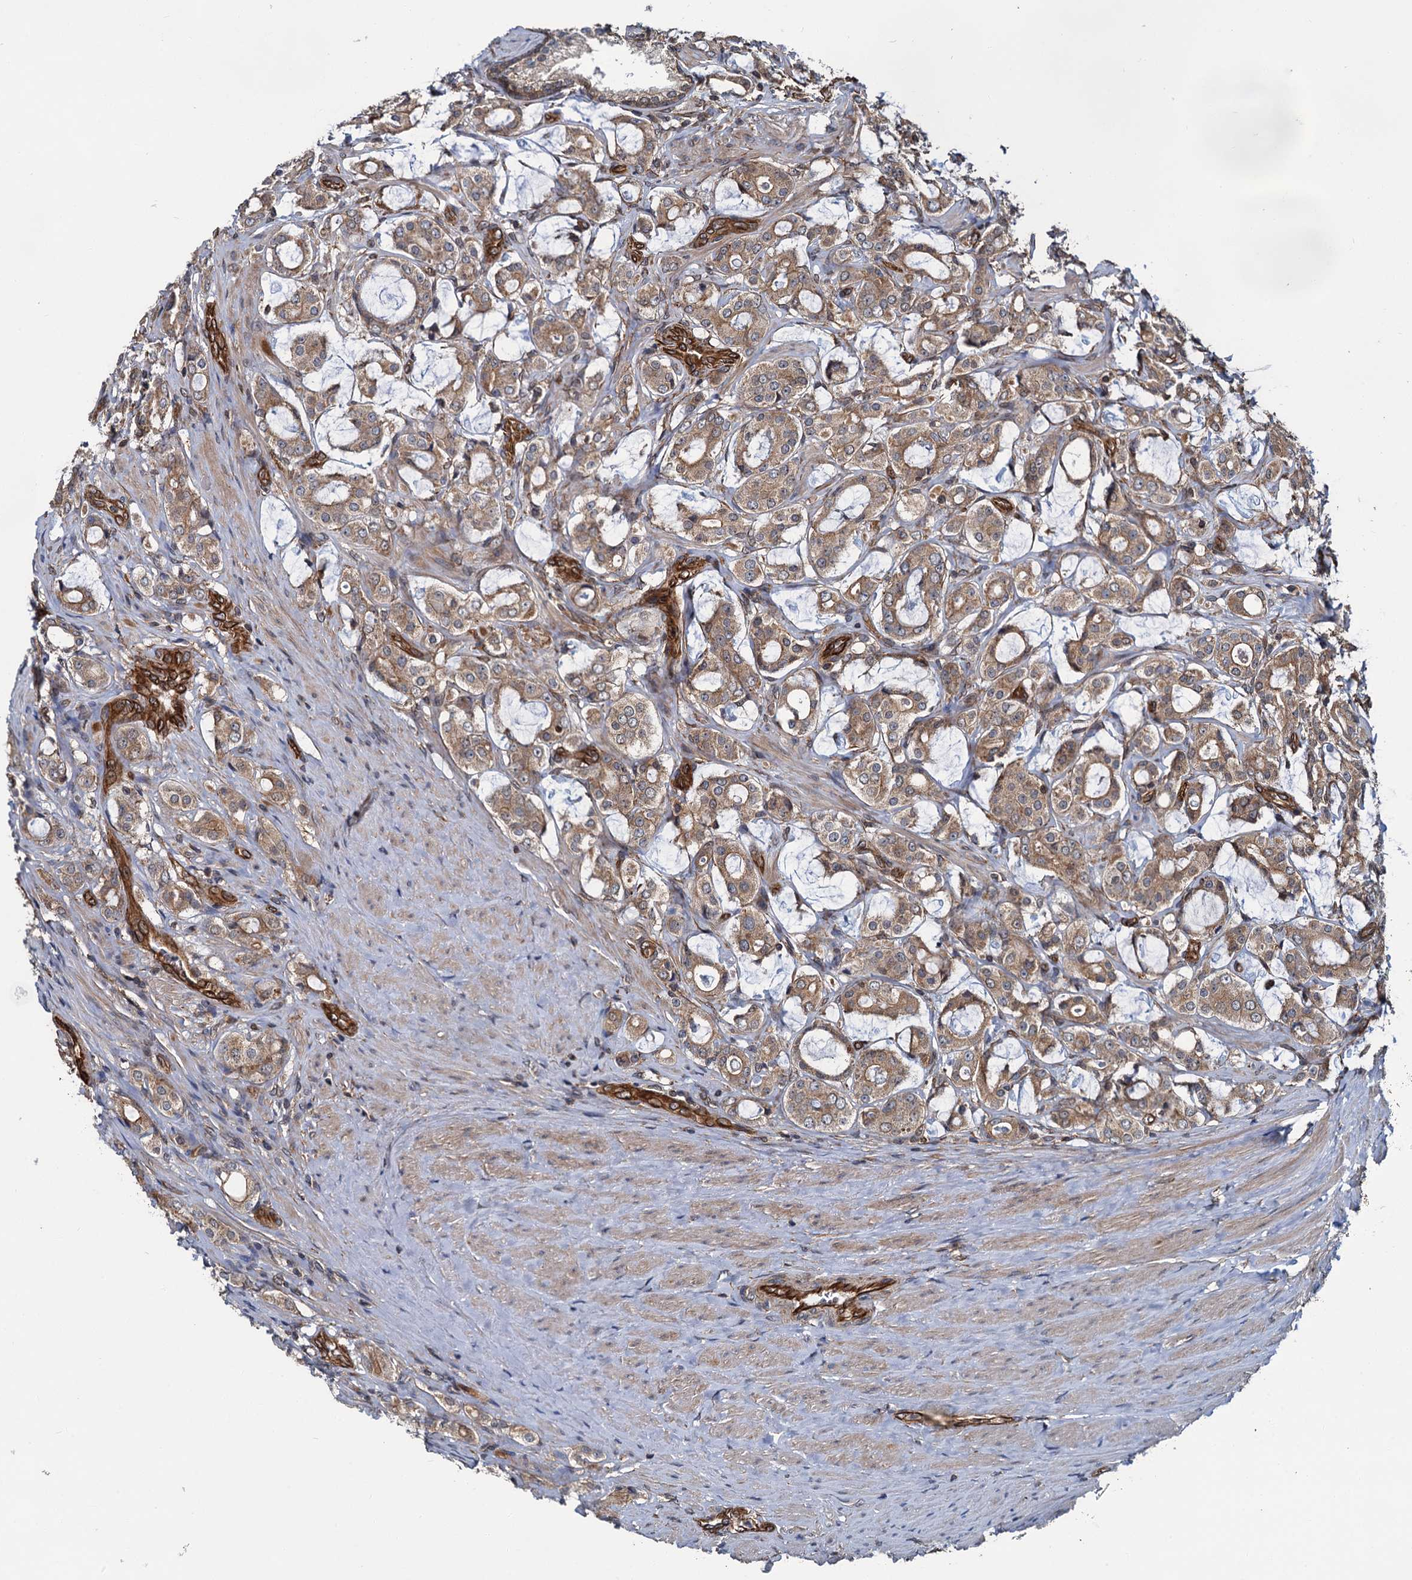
{"staining": {"intensity": "moderate", "quantity": ">75%", "location": "cytoplasmic/membranous"}, "tissue": "prostate cancer", "cell_type": "Tumor cells", "image_type": "cancer", "snomed": [{"axis": "morphology", "description": "Adenocarcinoma, High grade"}, {"axis": "topography", "description": "Prostate"}], "caption": "Moderate cytoplasmic/membranous positivity for a protein is identified in approximately >75% of tumor cells of prostate adenocarcinoma (high-grade) using IHC.", "gene": "ZFYVE19", "patient": {"sex": "male", "age": 63}}